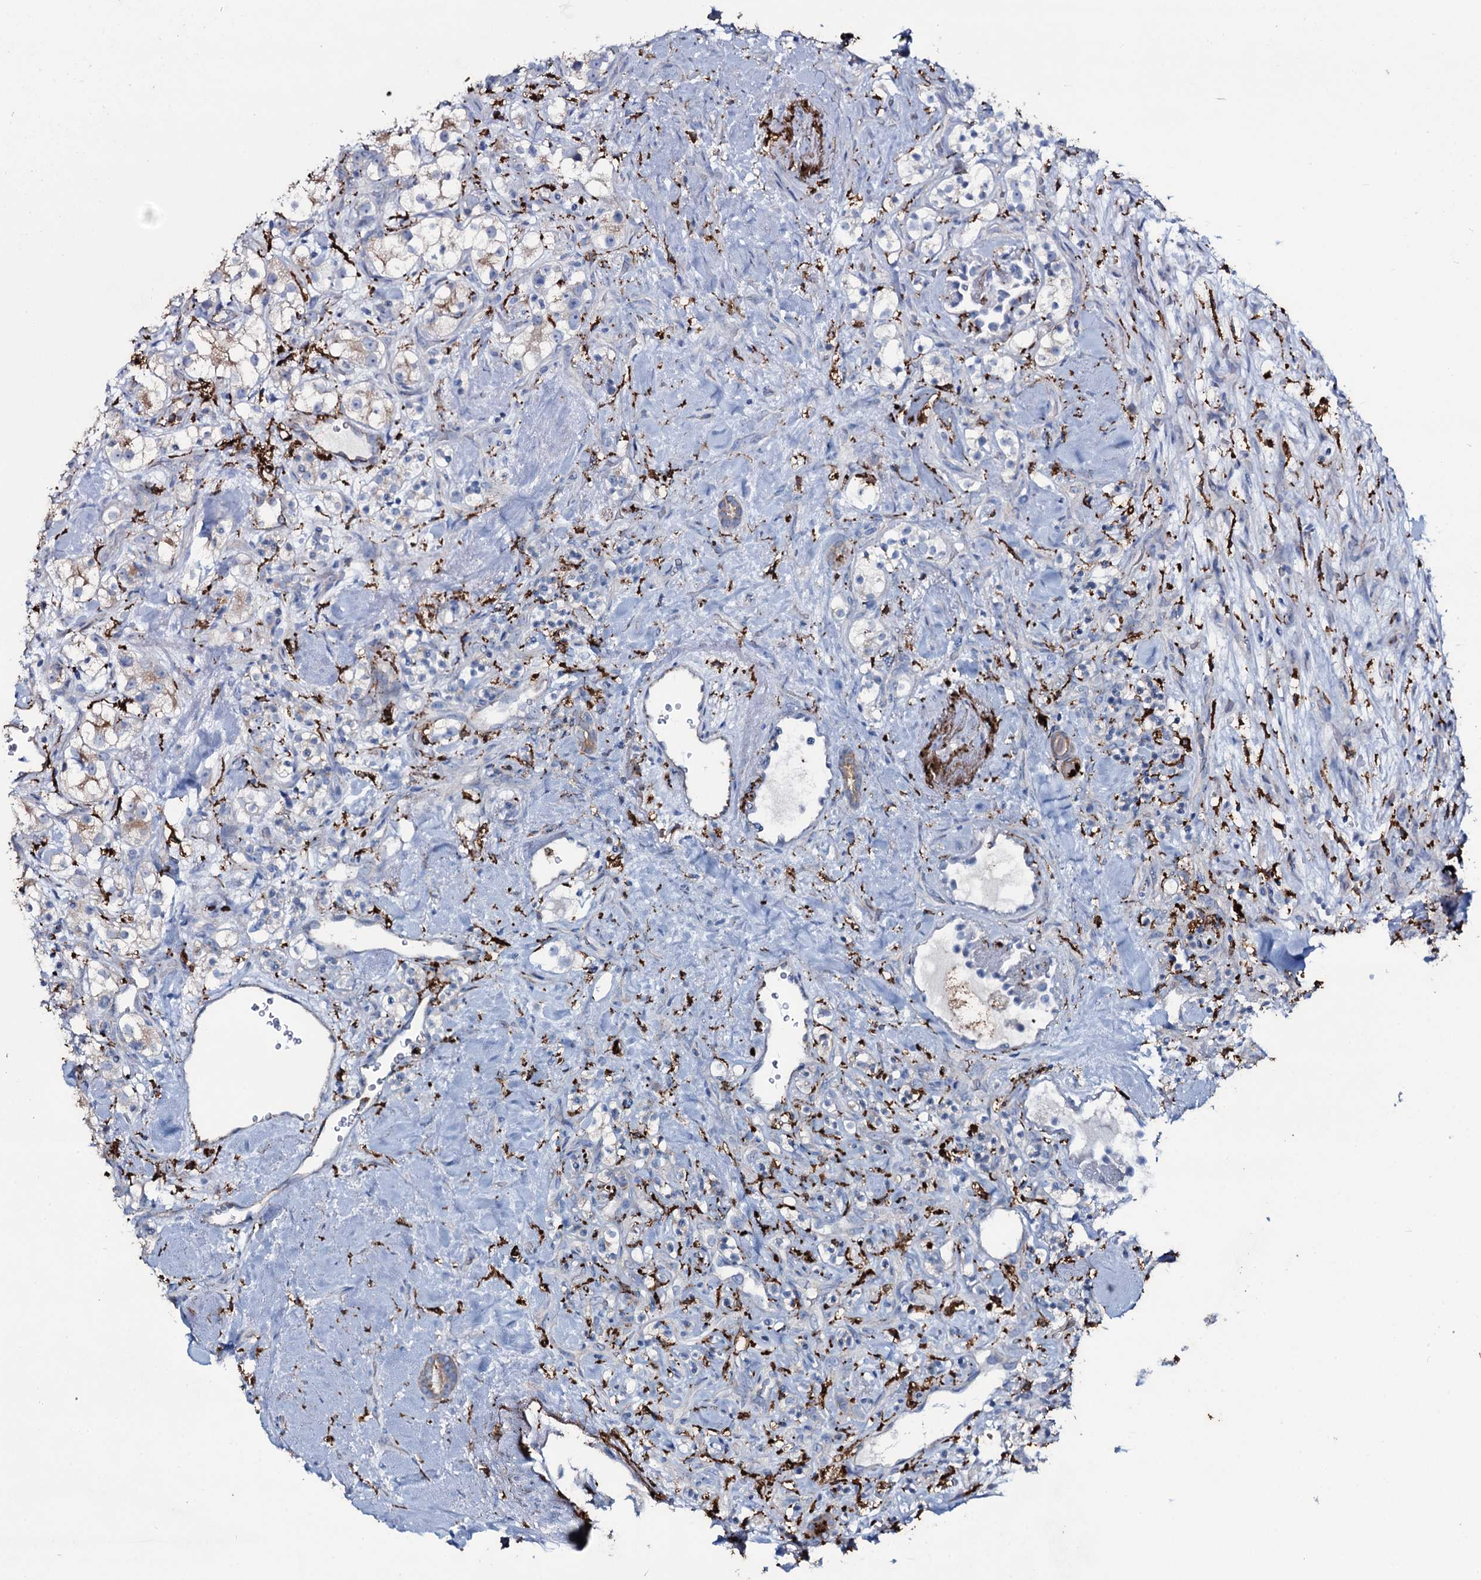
{"staining": {"intensity": "negative", "quantity": "none", "location": "none"}, "tissue": "renal cancer", "cell_type": "Tumor cells", "image_type": "cancer", "snomed": [{"axis": "morphology", "description": "Adenocarcinoma, NOS"}, {"axis": "topography", "description": "Kidney"}], "caption": "There is no significant staining in tumor cells of renal cancer.", "gene": "OSBPL2", "patient": {"sex": "male", "age": 77}}